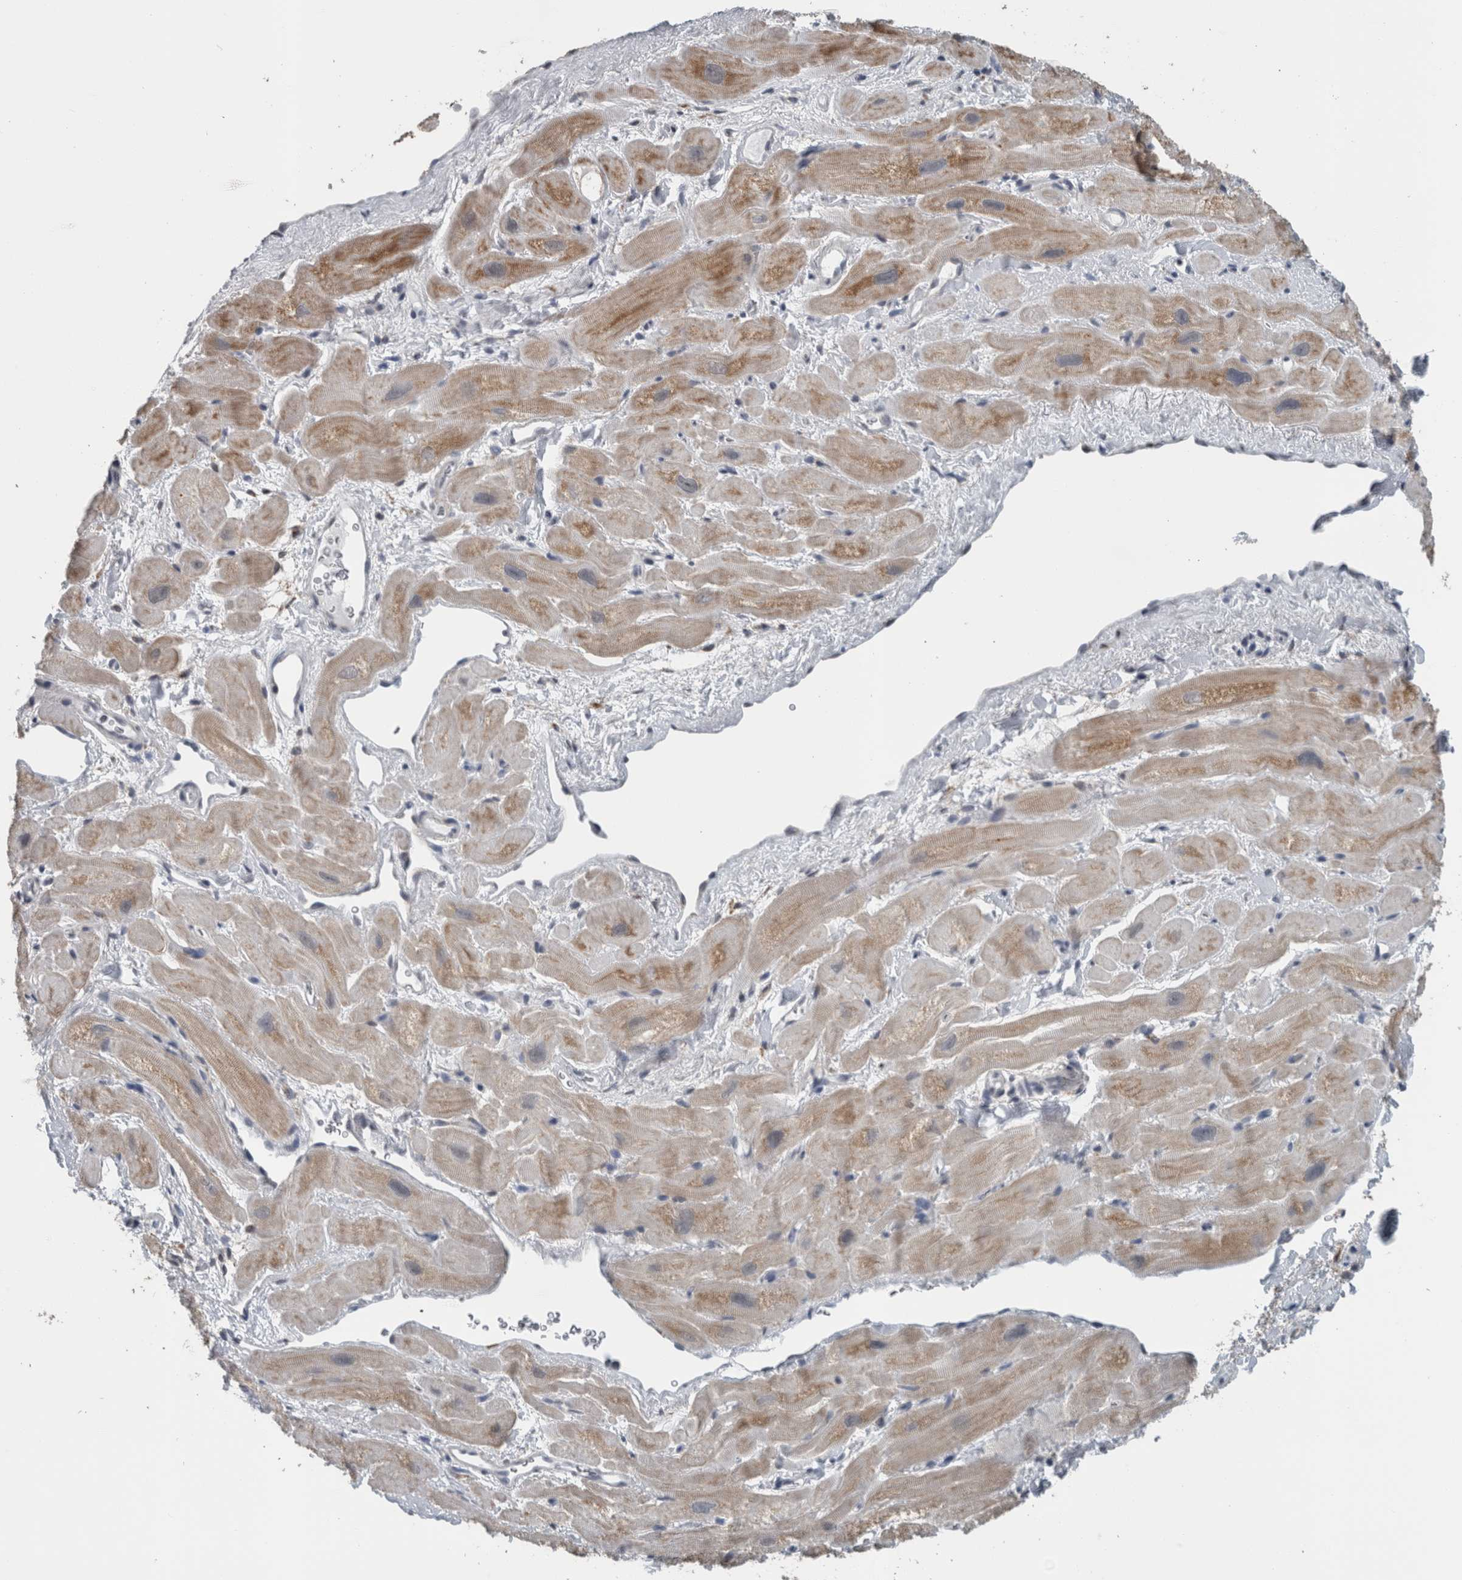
{"staining": {"intensity": "moderate", "quantity": "25%-75%", "location": "cytoplasmic/membranous"}, "tissue": "heart muscle", "cell_type": "Cardiomyocytes", "image_type": "normal", "snomed": [{"axis": "morphology", "description": "Normal tissue, NOS"}, {"axis": "topography", "description": "Heart"}], "caption": "A brown stain highlights moderate cytoplasmic/membranous expression of a protein in cardiomyocytes of normal human heart muscle. The staining was performed using DAB (3,3'-diaminobenzidine), with brown indicating positive protein expression. Nuclei are stained blue with hematoxylin.", "gene": "ACSF2", "patient": {"sex": "male", "age": 49}}